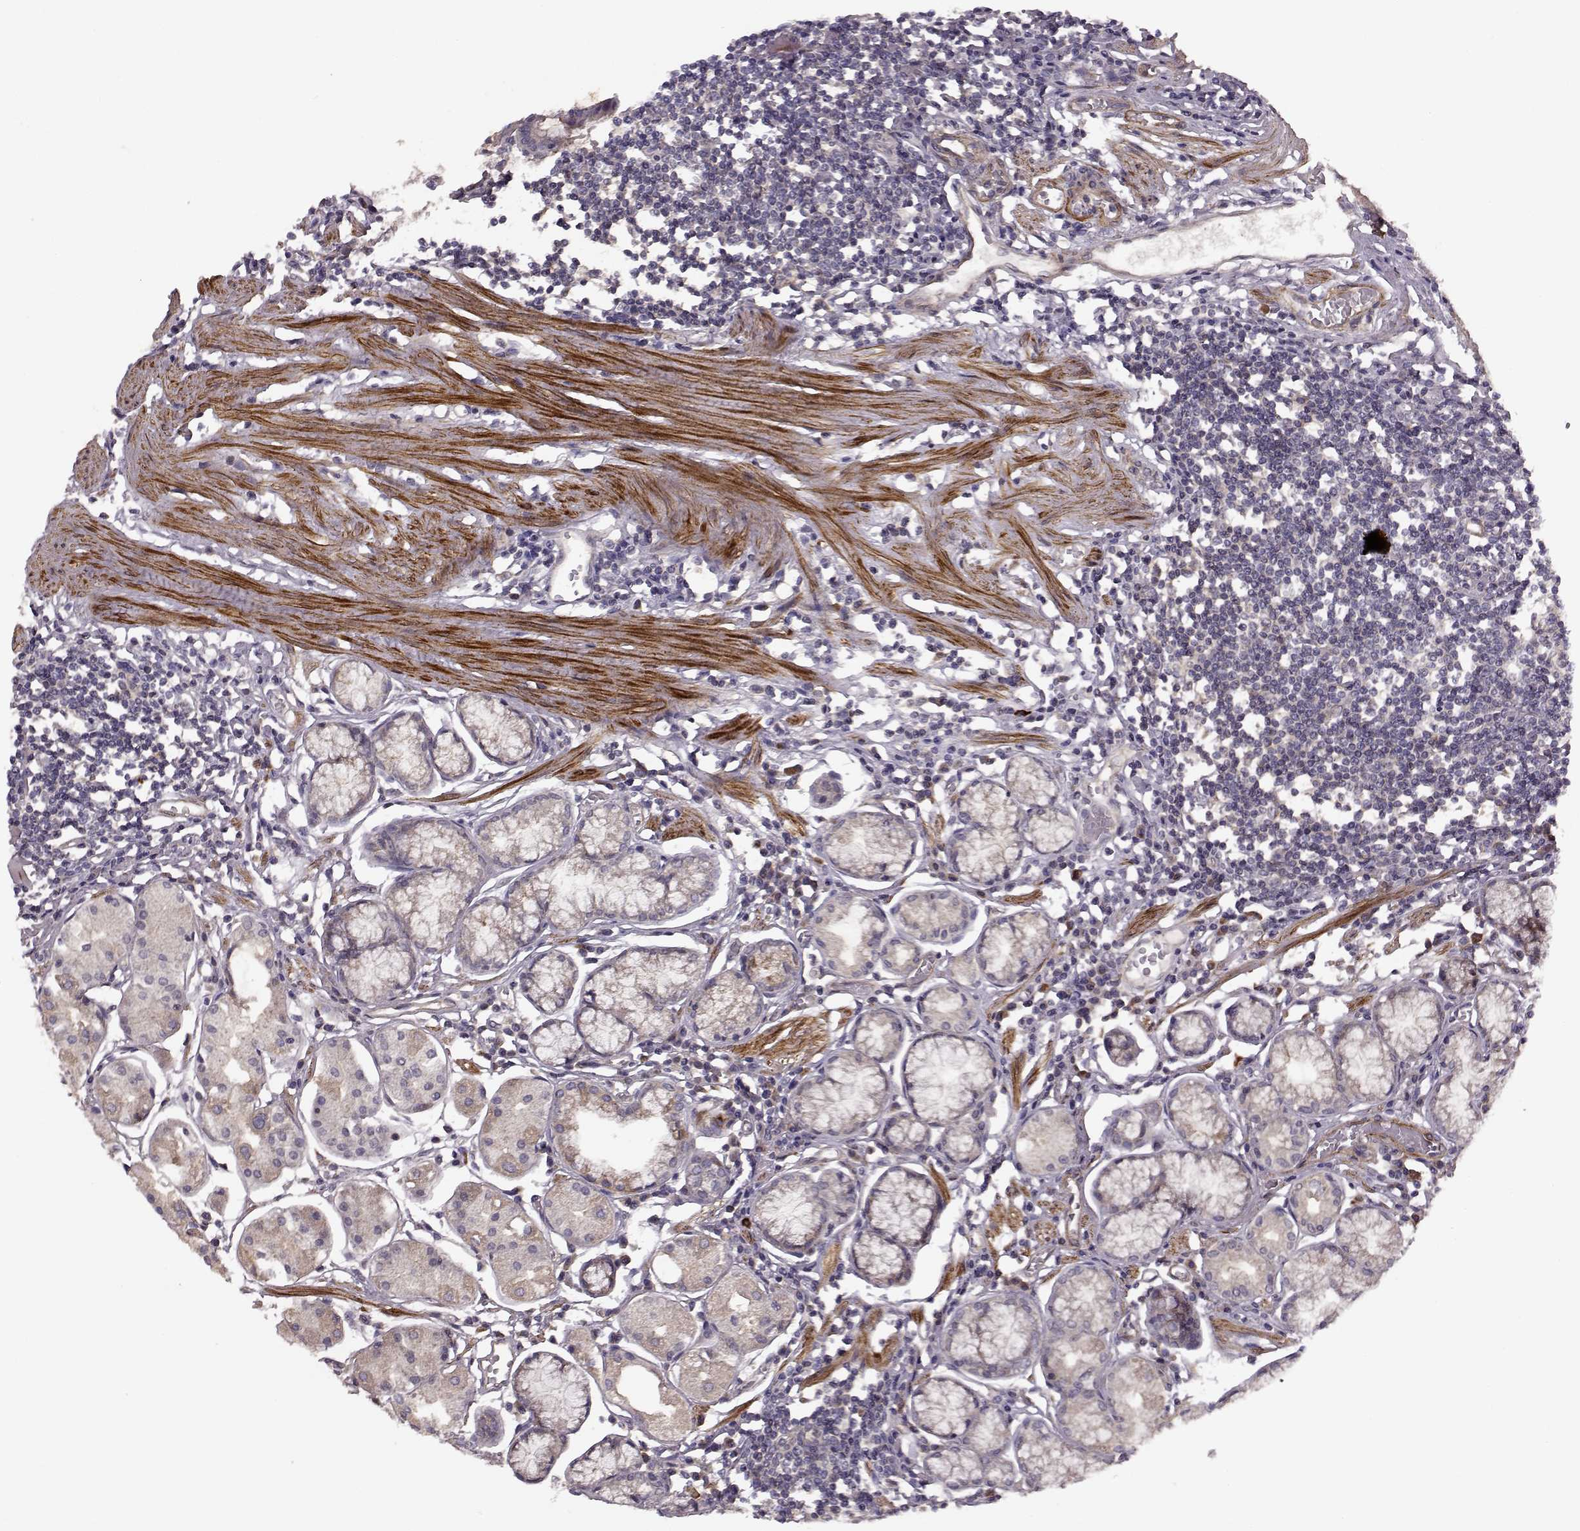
{"staining": {"intensity": "negative", "quantity": "none", "location": "none"}, "tissue": "stomach", "cell_type": "Glandular cells", "image_type": "normal", "snomed": [{"axis": "morphology", "description": "Normal tissue, NOS"}, {"axis": "topography", "description": "Stomach"}], "caption": "Immunohistochemistry (IHC) photomicrograph of normal stomach: stomach stained with DAB (3,3'-diaminobenzidine) displays no significant protein positivity in glandular cells.", "gene": "SLAIN2", "patient": {"sex": "male", "age": 55}}